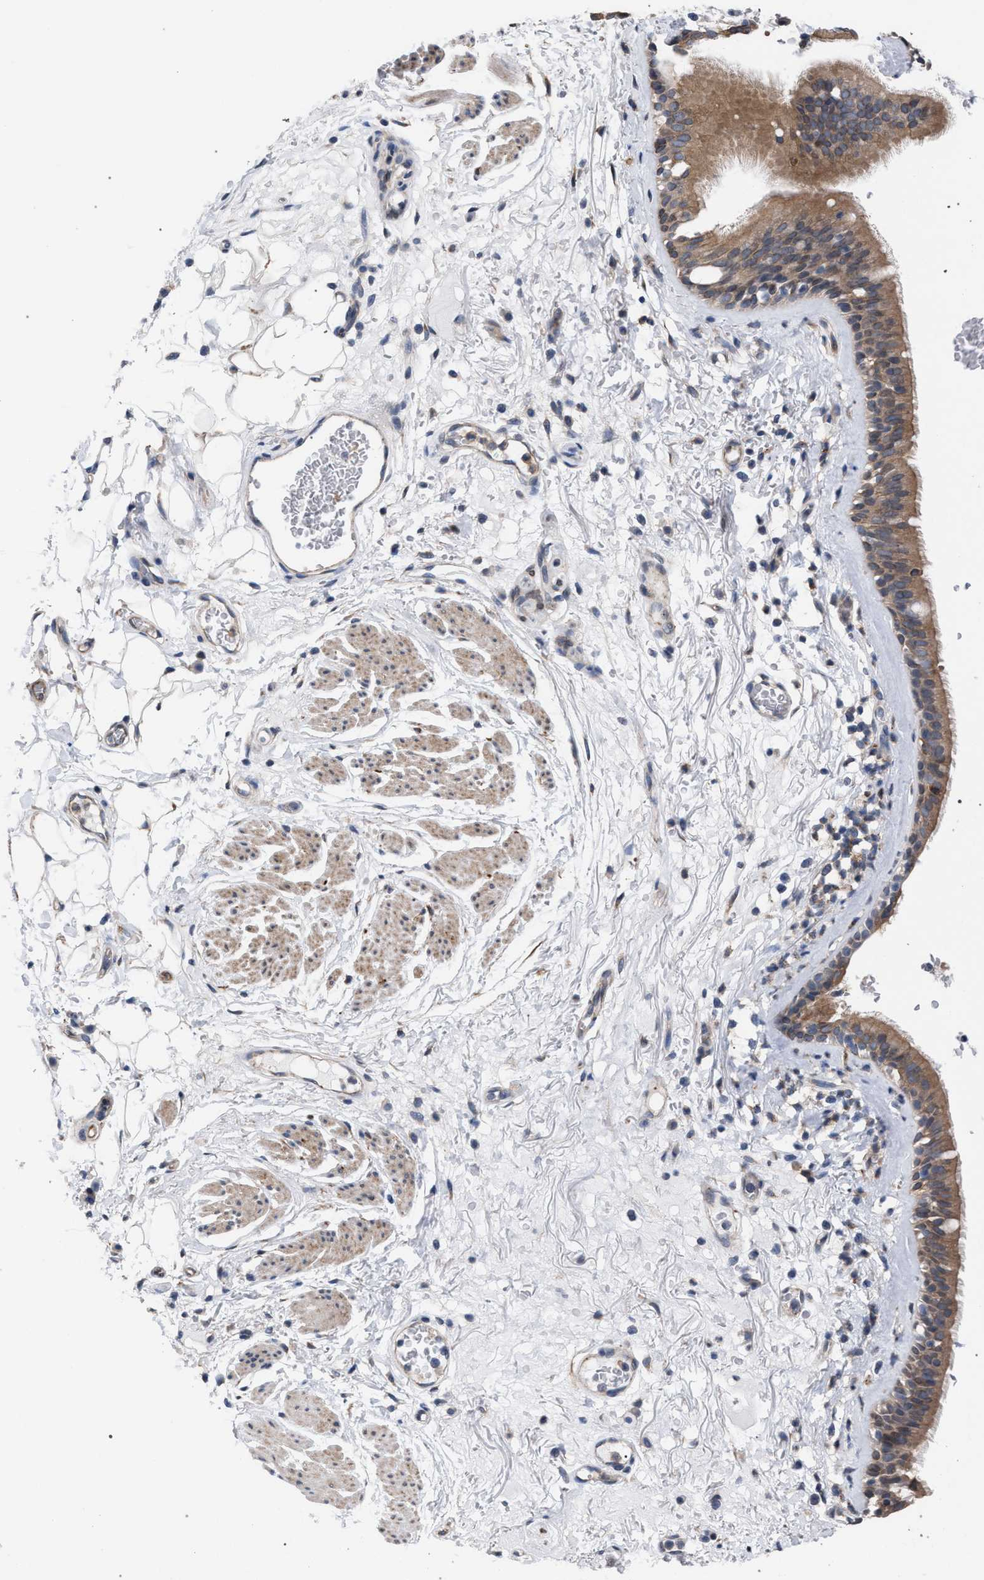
{"staining": {"intensity": "moderate", "quantity": ">75%", "location": "cytoplasmic/membranous"}, "tissue": "bronchus", "cell_type": "Respiratory epithelial cells", "image_type": "normal", "snomed": [{"axis": "morphology", "description": "Normal tissue, NOS"}, {"axis": "topography", "description": "Cartilage tissue"}], "caption": "DAB (3,3'-diaminobenzidine) immunohistochemical staining of unremarkable bronchus shows moderate cytoplasmic/membranous protein expression in approximately >75% of respiratory epithelial cells.", "gene": "ARPC5L", "patient": {"sex": "female", "age": 63}}